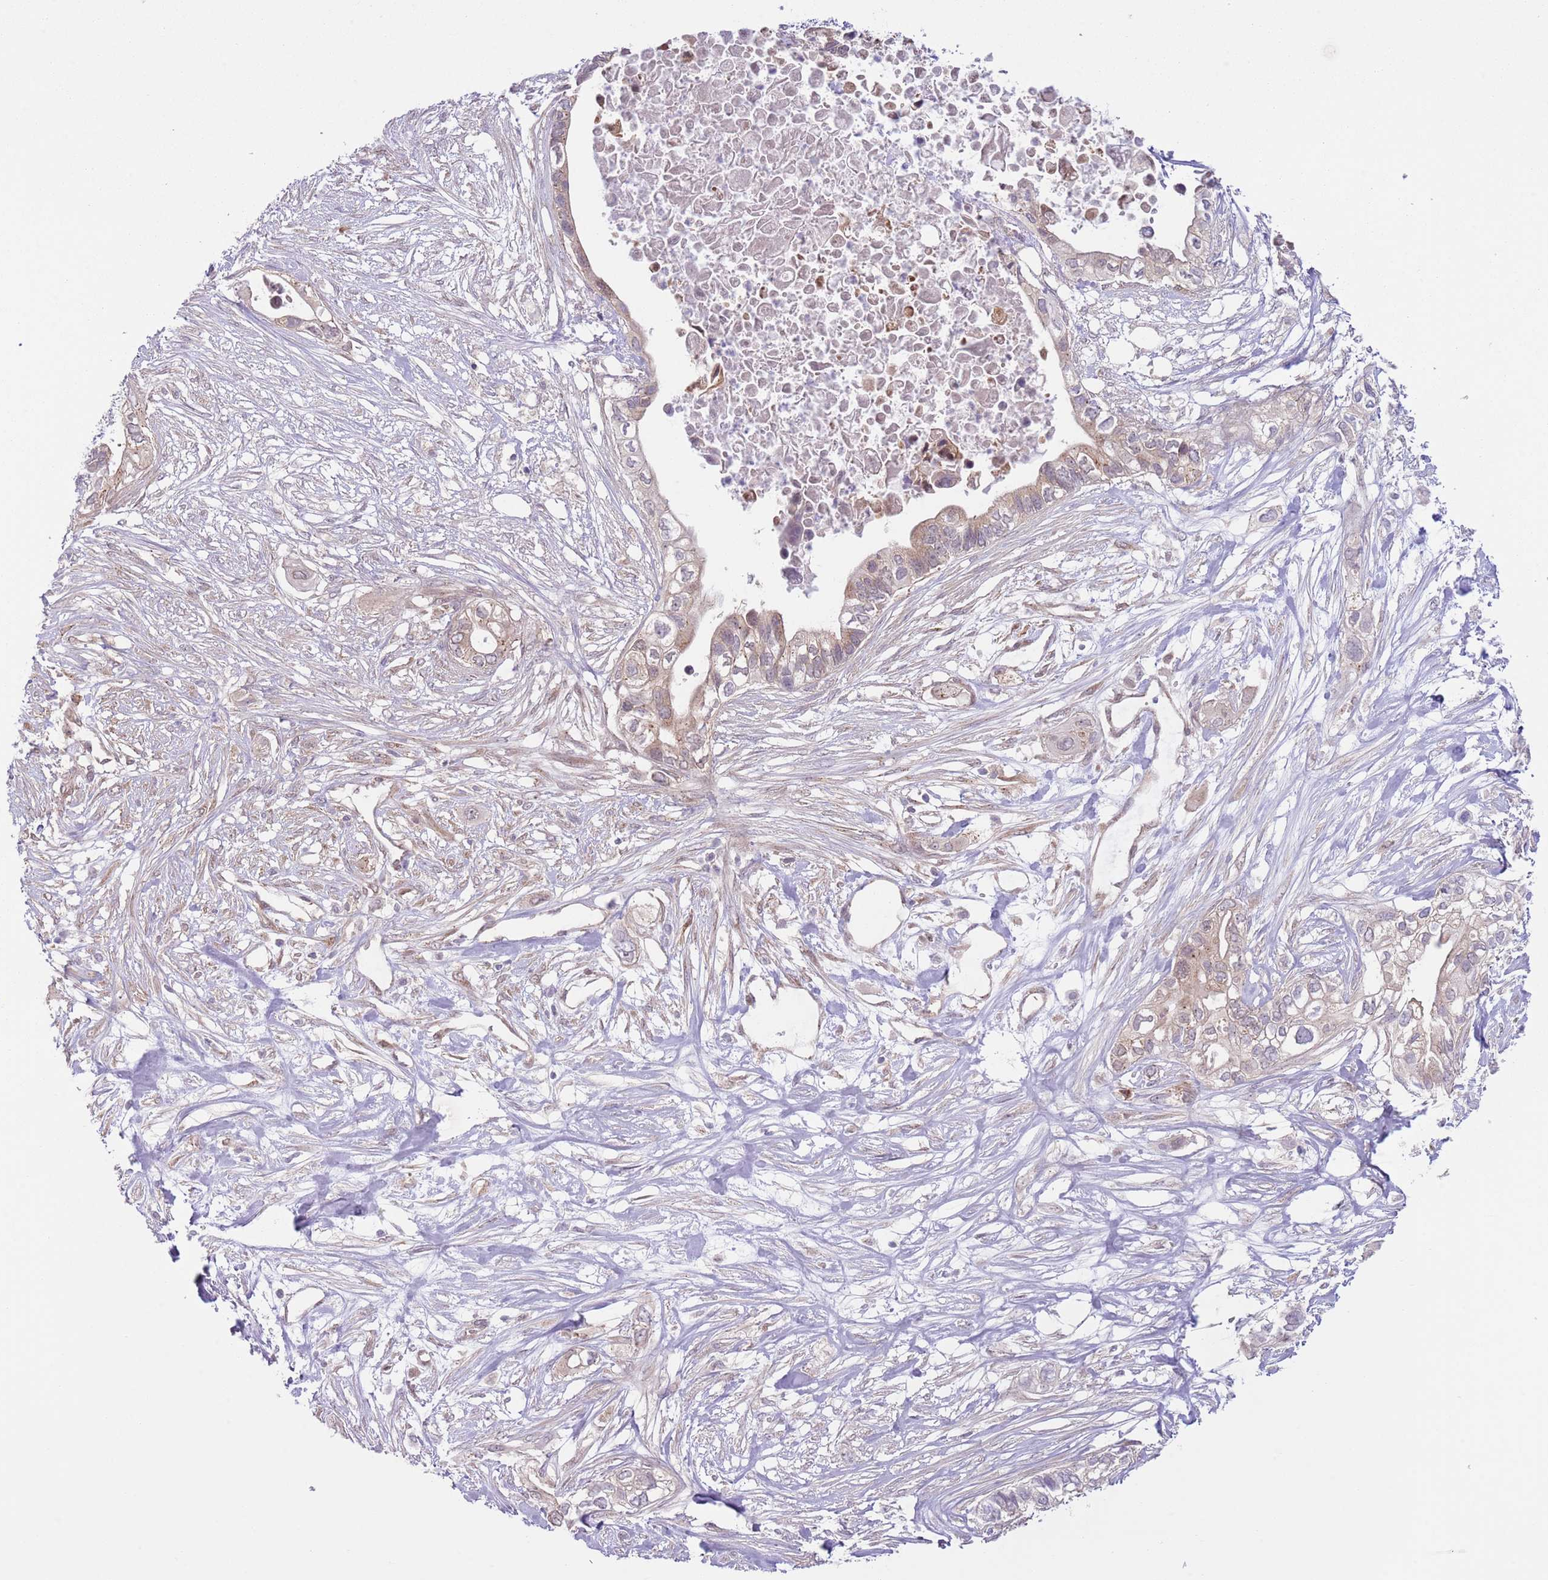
{"staining": {"intensity": "weak", "quantity": "<25%", "location": "cytoplasmic/membranous"}, "tissue": "pancreatic cancer", "cell_type": "Tumor cells", "image_type": "cancer", "snomed": [{"axis": "morphology", "description": "Adenocarcinoma, NOS"}, {"axis": "topography", "description": "Pancreas"}], "caption": "Tumor cells are negative for protein expression in human pancreatic cancer (adenocarcinoma).", "gene": "COPE", "patient": {"sex": "female", "age": 63}}